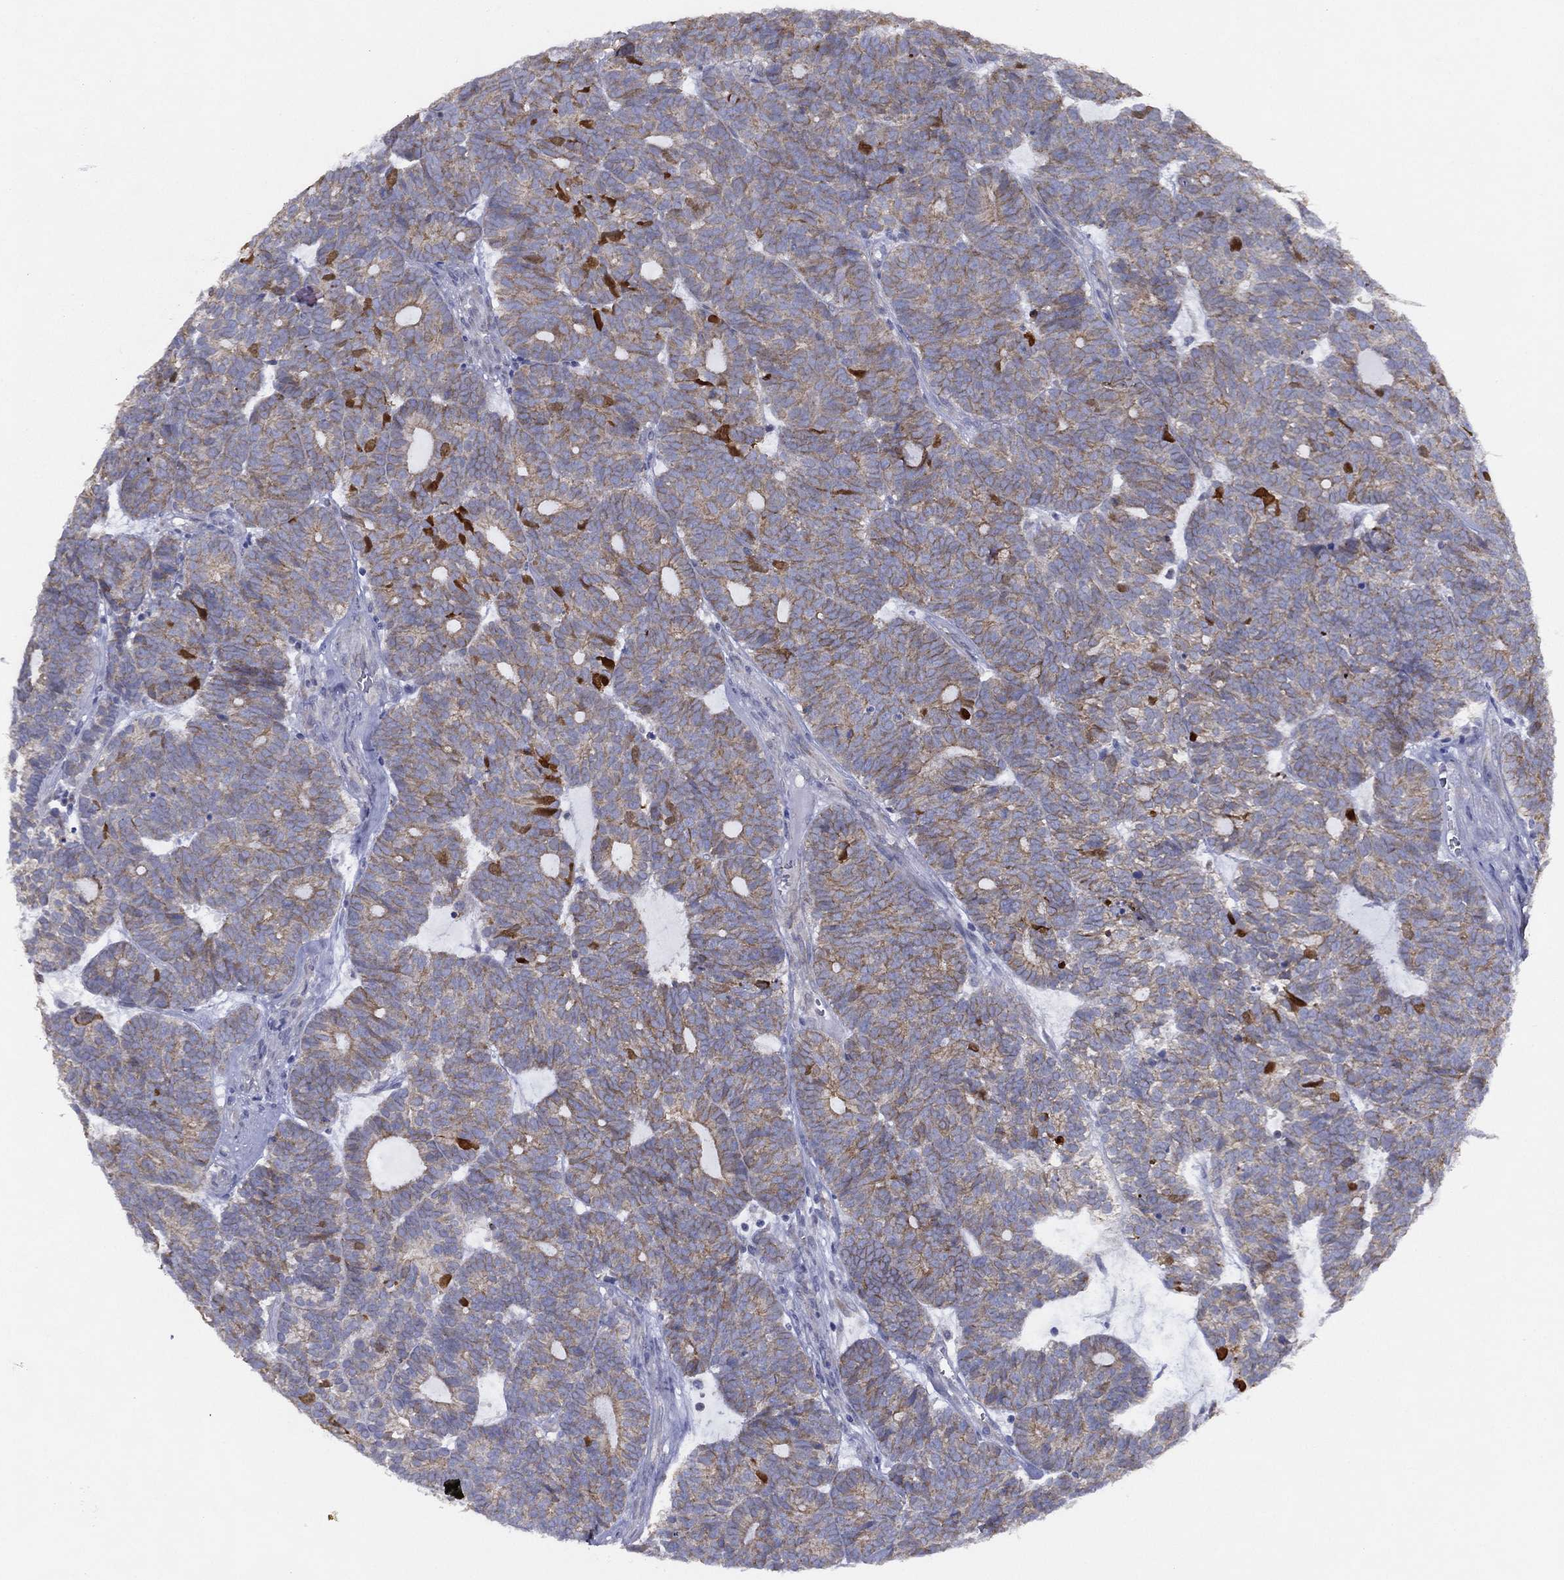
{"staining": {"intensity": "weak", "quantity": ">75%", "location": "cytoplasmic/membranous"}, "tissue": "head and neck cancer", "cell_type": "Tumor cells", "image_type": "cancer", "snomed": [{"axis": "morphology", "description": "Adenocarcinoma, NOS"}, {"axis": "topography", "description": "Head-Neck"}], "caption": "Adenocarcinoma (head and neck) was stained to show a protein in brown. There is low levels of weak cytoplasmic/membranous staining in about >75% of tumor cells.", "gene": "ZNF223", "patient": {"sex": "female", "age": 81}}